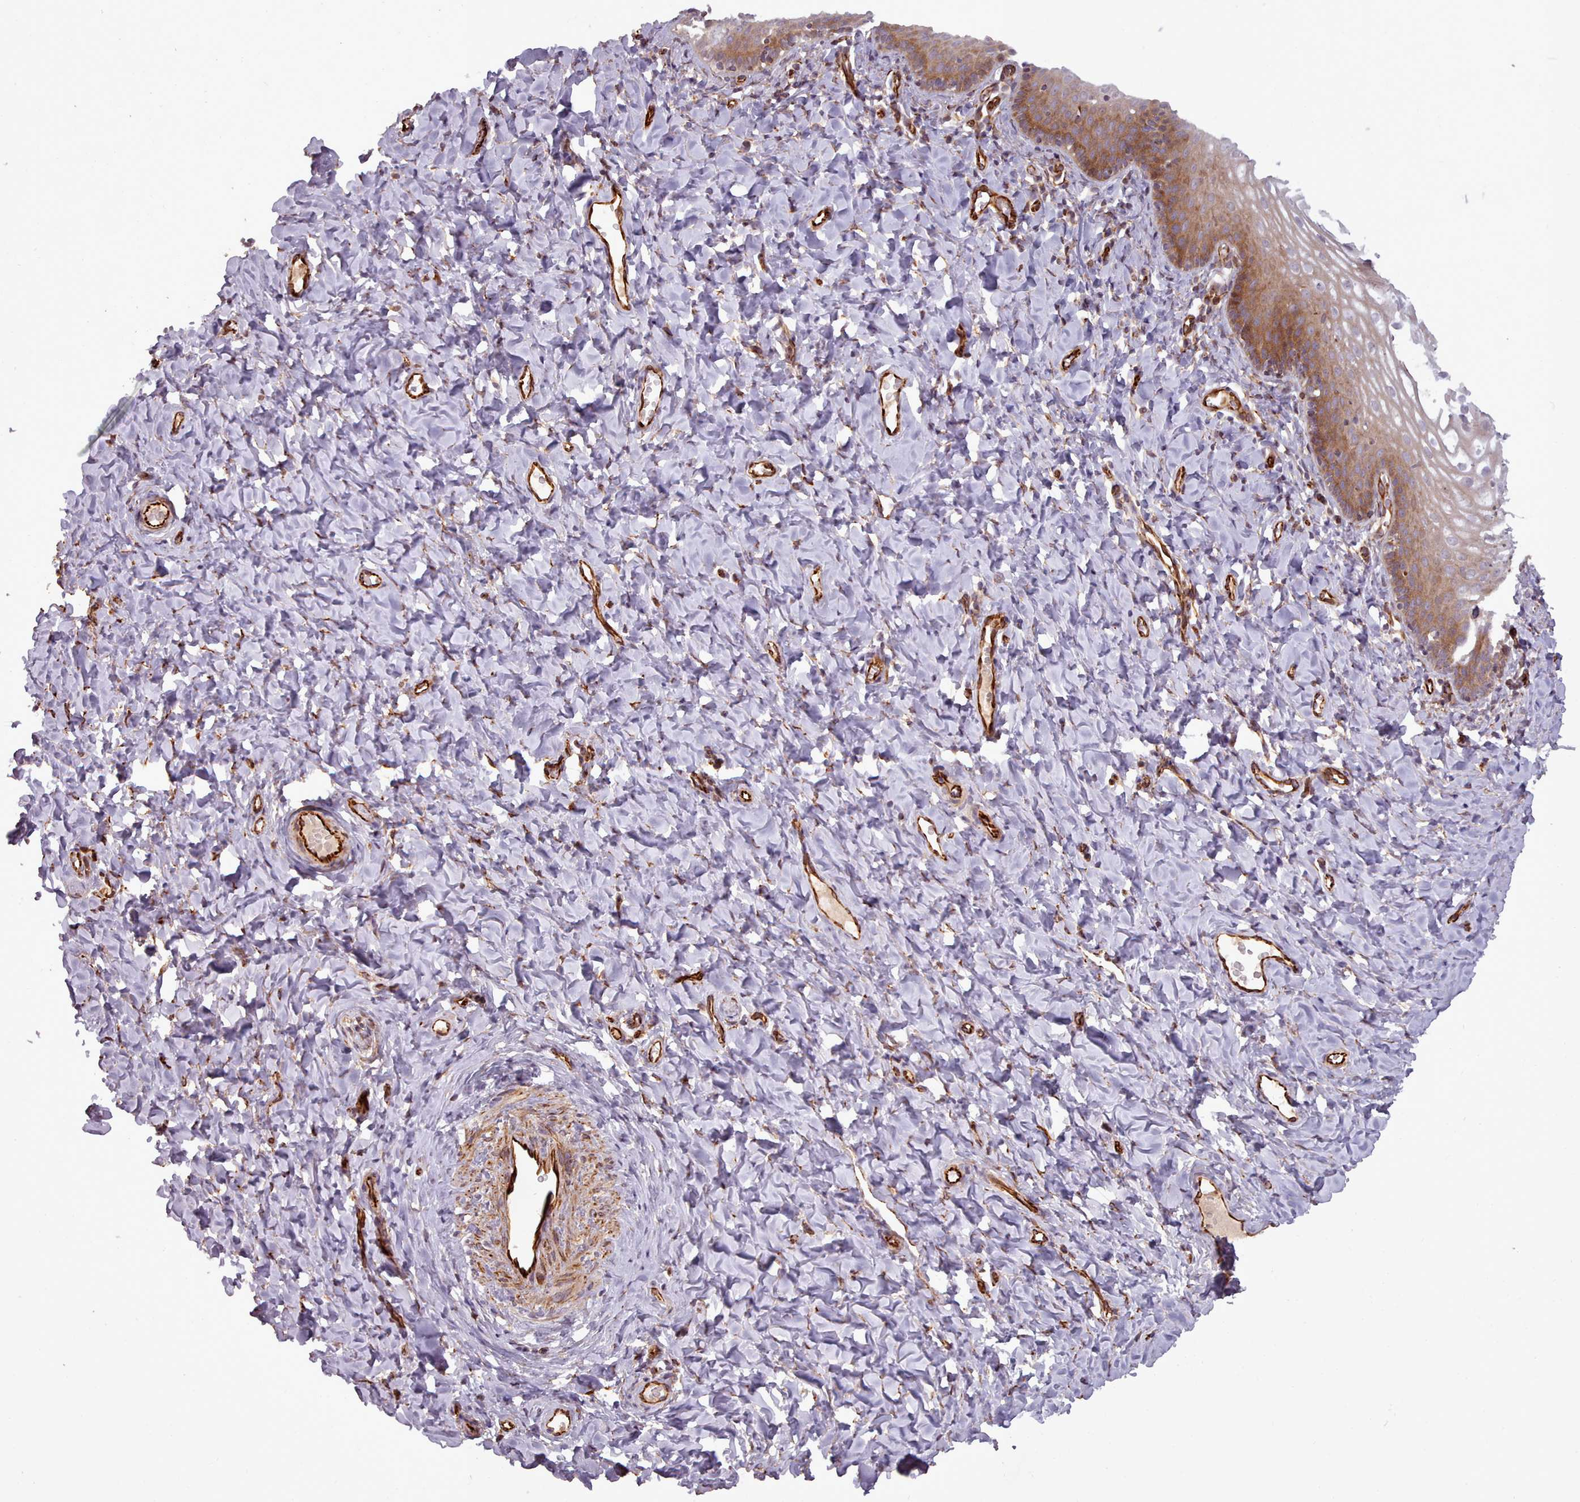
{"staining": {"intensity": "moderate", "quantity": "25%-75%", "location": "cytoplasmic/membranous"}, "tissue": "vagina", "cell_type": "Squamous epithelial cells", "image_type": "normal", "snomed": [{"axis": "morphology", "description": "Normal tissue, NOS"}, {"axis": "topography", "description": "Vagina"}], "caption": "A brown stain highlights moderate cytoplasmic/membranous staining of a protein in squamous epithelial cells of benign vagina.", "gene": "GBGT1", "patient": {"sex": "female", "age": 60}}